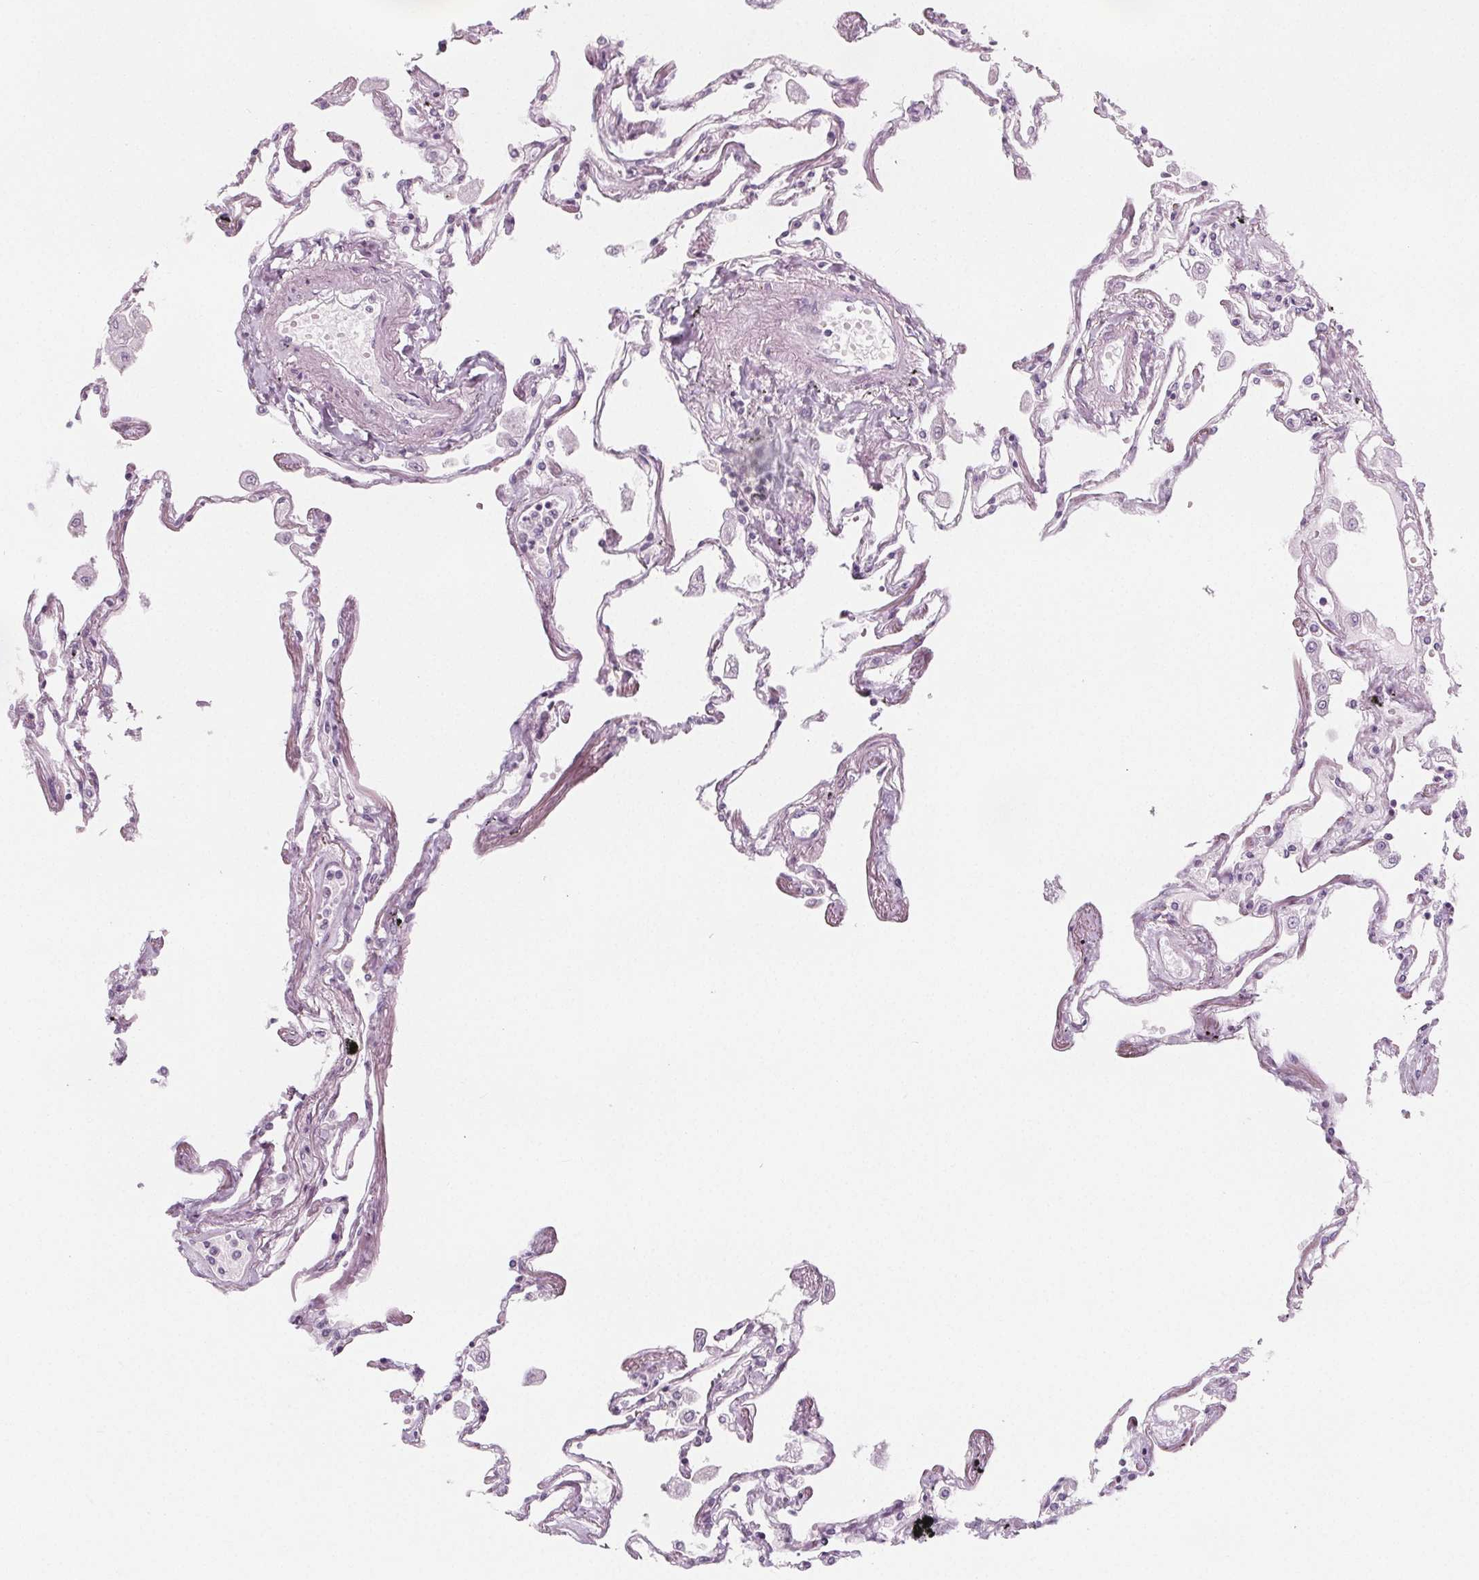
{"staining": {"intensity": "negative", "quantity": "none", "location": "none"}, "tissue": "lung", "cell_type": "Alveolar cells", "image_type": "normal", "snomed": [{"axis": "morphology", "description": "Normal tissue, NOS"}, {"axis": "morphology", "description": "Adenocarcinoma, NOS"}, {"axis": "topography", "description": "Cartilage tissue"}, {"axis": "topography", "description": "Lung"}], "caption": "Immunohistochemical staining of benign lung displays no significant staining in alveolar cells.", "gene": "IL17C", "patient": {"sex": "female", "age": 67}}